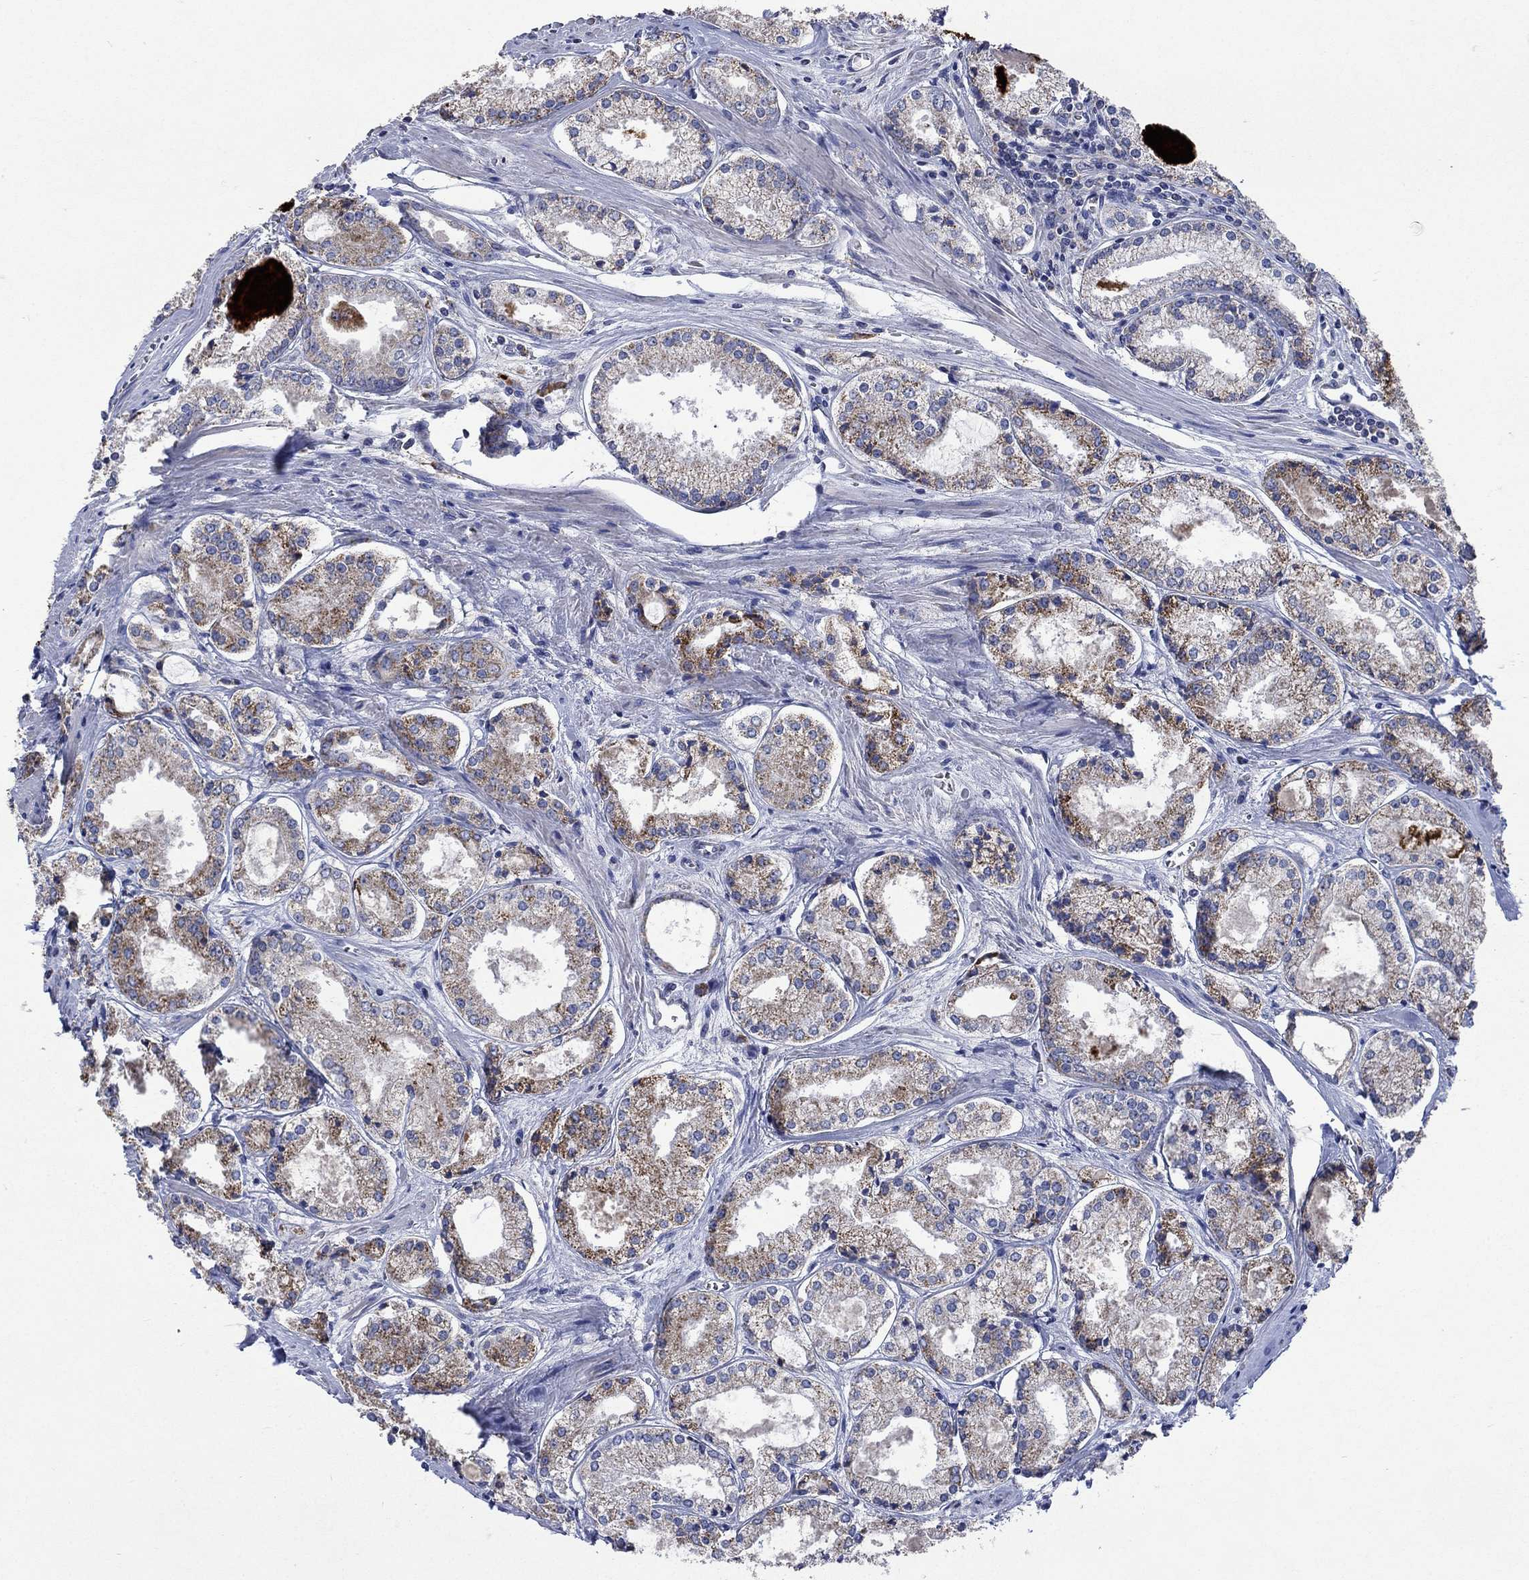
{"staining": {"intensity": "moderate", "quantity": "<25%", "location": "cytoplasmic/membranous"}, "tissue": "prostate cancer", "cell_type": "Tumor cells", "image_type": "cancer", "snomed": [{"axis": "morphology", "description": "Adenocarcinoma, NOS"}, {"axis": "topography", "description": "Prostate"}], "caption": "Immunohistochemical staining of prostate adenocarcinoma demonstrates low levels of moderate cytoplasmic/membranous positivity in about <25% of tumor cells. The protein is shown in brown color, while the nuclei are stained blue.", "gene": "UGT8", "patient": {"sex": "male", "age": 72}}